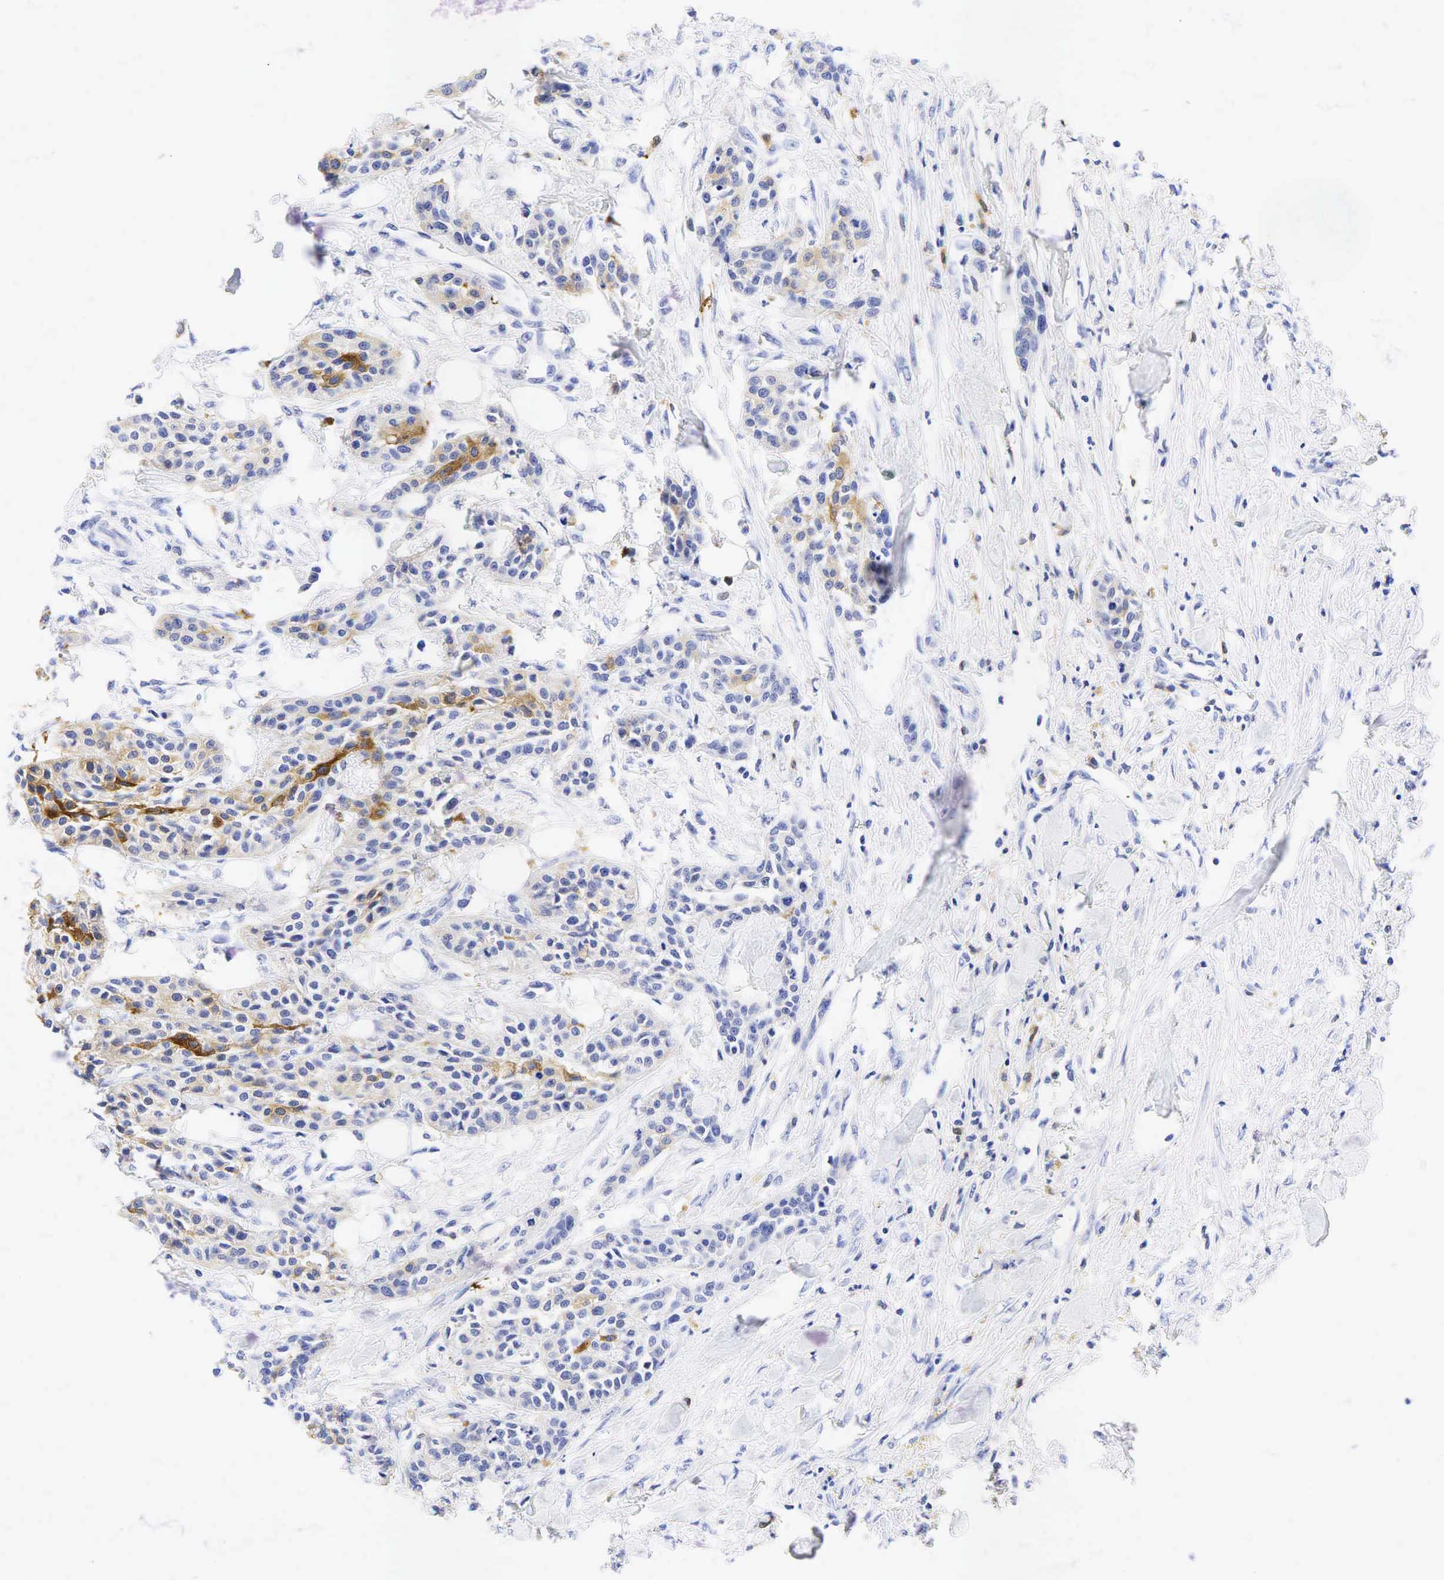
{"staining": {"intensity": "moderate", "quantity": "<25%", "location": "cytoplasmic/membranous"}, "tissue": "urothelial cancer", "cell_type": "Tumor cells", "image_type": "cancer", "snomed": [{"axis": "morphology", "description": "Urothelial carcinoma, High grade"}, {"axis": "topography", "description": "Urinary bladder"}], "caption": "This micrograph reveals immunohistochemistry (IHC) staining of high-grade urothelial carcinoma, with low moderate cytoplasmic/membranous staining in approximately <25% of tumor cells.", "gene": "TNFRSF8", "patient": {"sex": "male", "age": 56}}